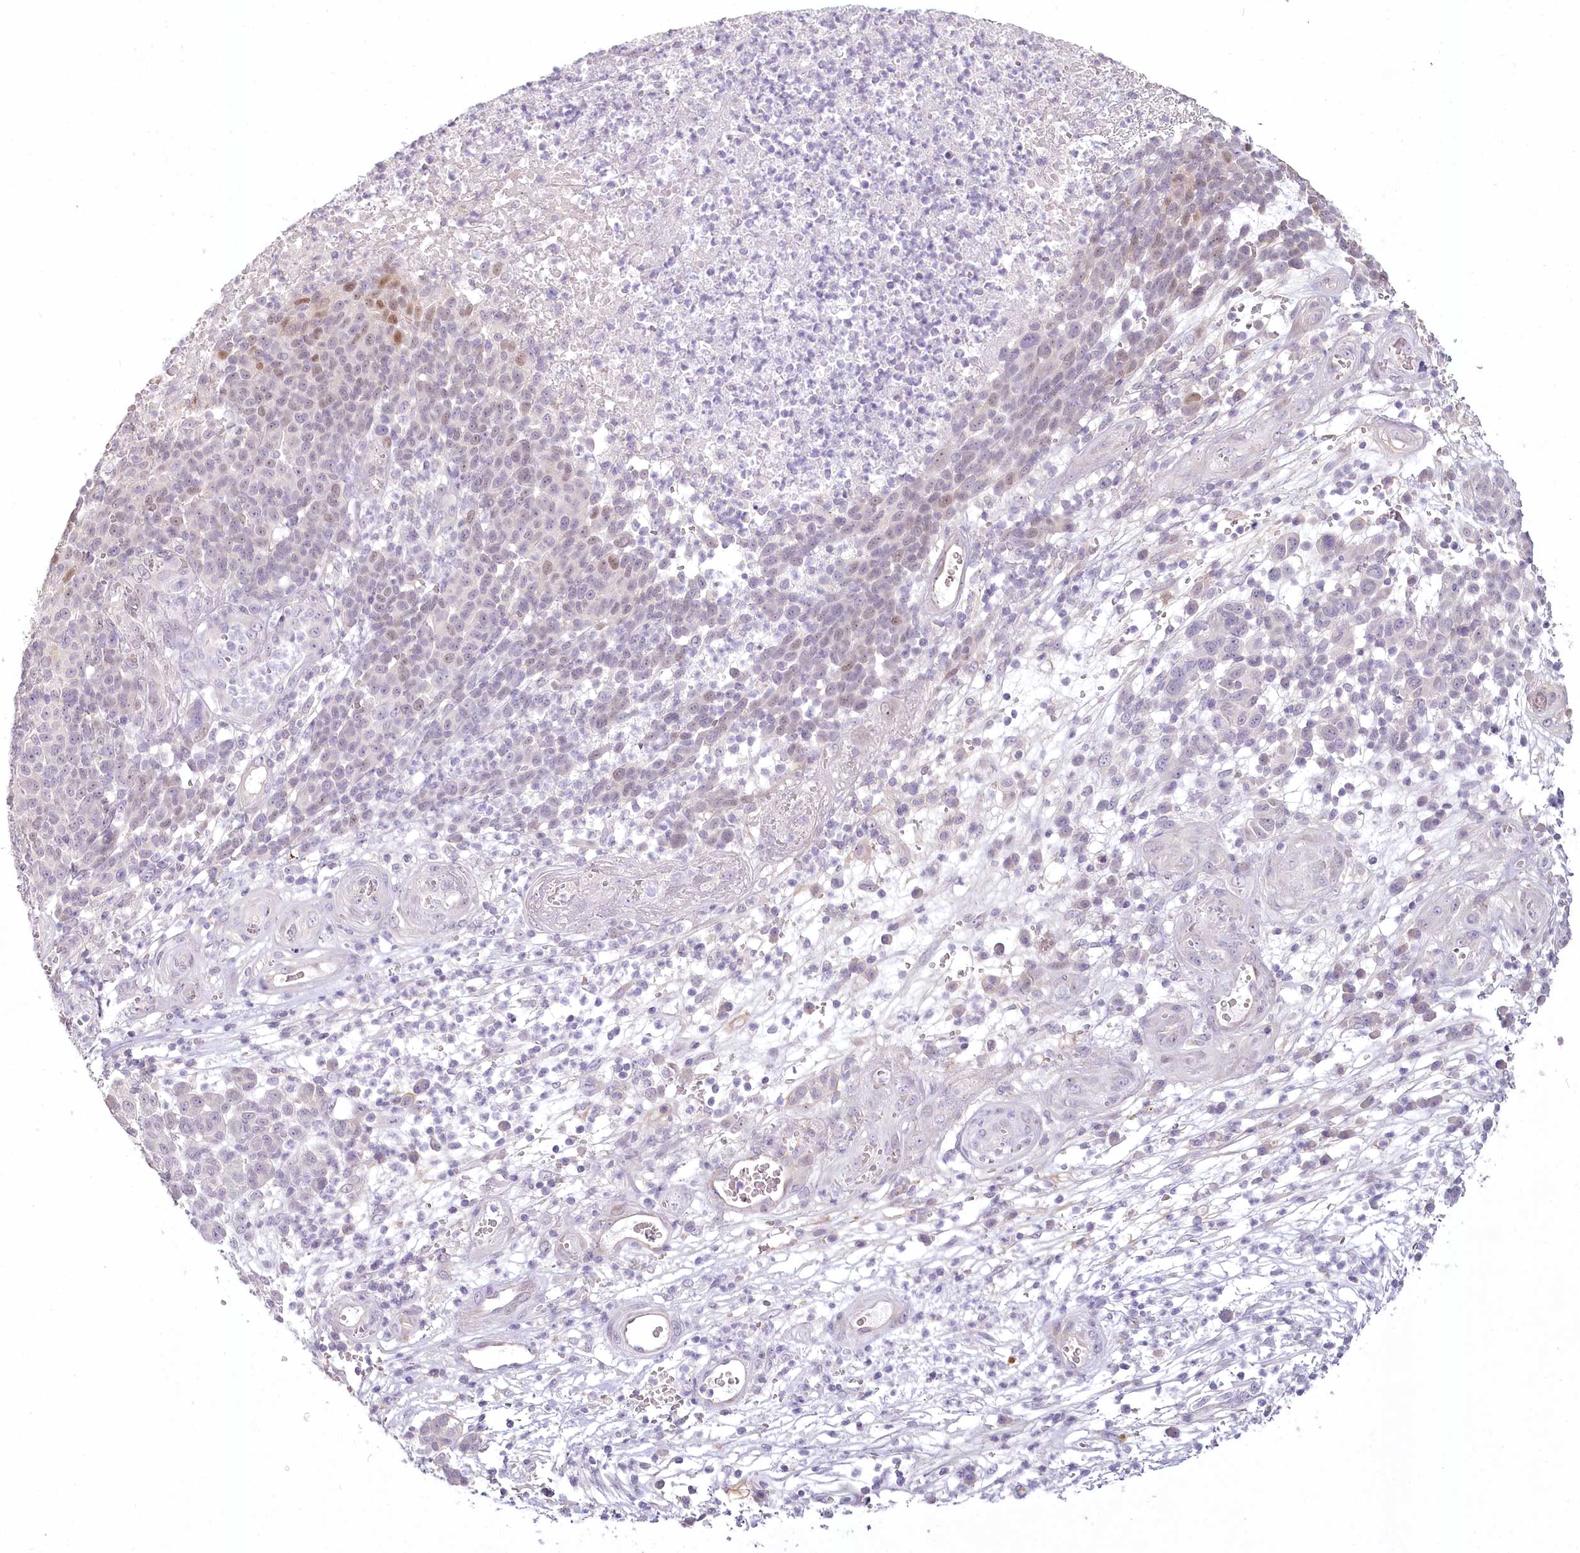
{"staining": {"intensity": "moderate", "quantity": "<25%", "location": "nuclear"}, "tissue": "melanoma", "cell_type": "Tumor cells", "image_type": "cancer", "snomed": [{"axis": "morphology", "description": "Malignant melanoma, NOS"}, {"axis": "topography", "description": "Skin"}], "caption": "Malignant melanoma stained with a brown dye shows moderate nuclear positive staining in approximately <25% of tumor cells.", "gene": "USP11", "patient": {"sex": "male", "age": 49}}